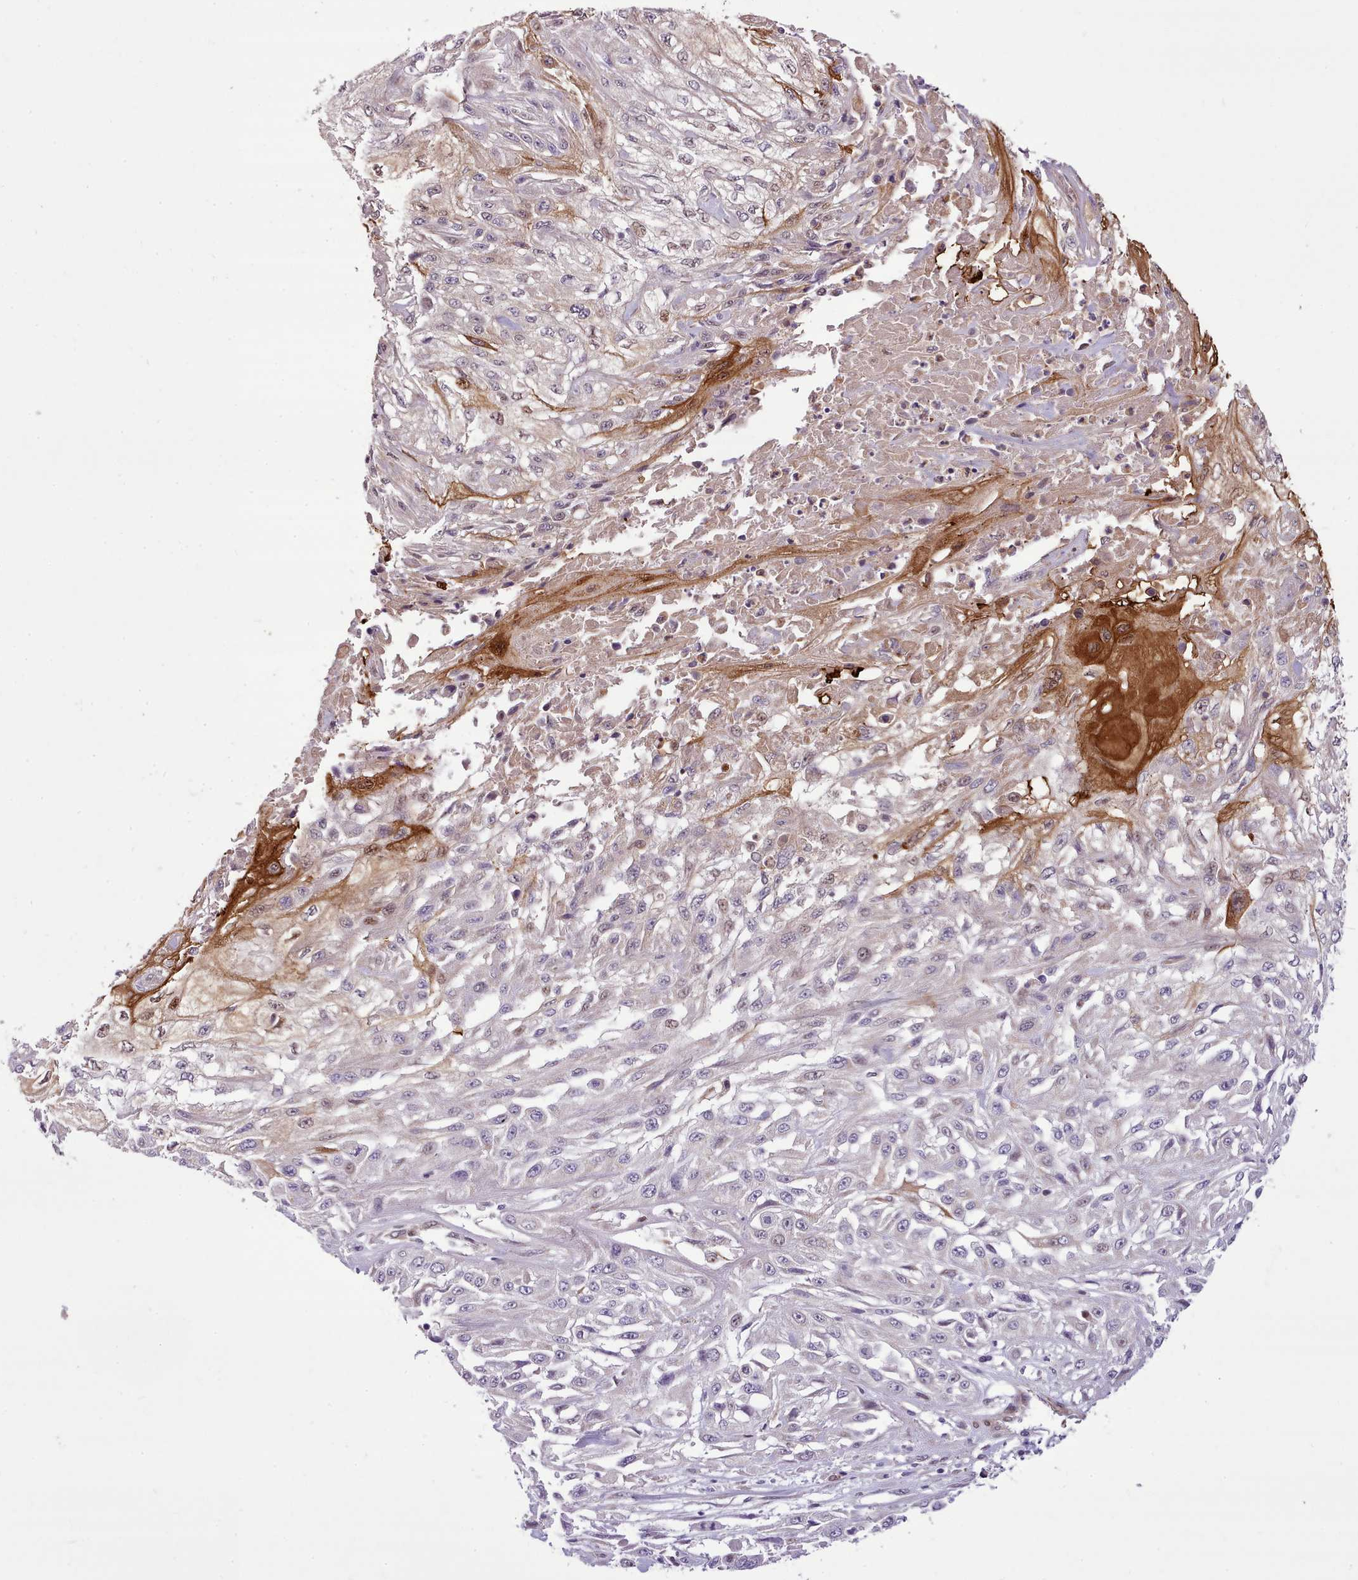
{"staining": {"intensity": "strong", "quantity": "<25%", "location": "cytoplasmic/membranous"}, "tissue": "skin cancer", "cell_type": "Tumor cells", "image_type": "cancer", "snomed": [{"axis": "morphology", "description": "Squamous cell carcinoma, NOS"}, {"axis": "morphology", "description": "Squamous cell carcinoma, metastatic, NOS"}, {"axis": "topography", "description": "Skin"}, {"axis": "topography", "description": "Lymph node"}], "caption": "Strong cytoplasmic/membranous staining is present in approximately <25% of tumor cells in skin cancer (metastatic squamous cell carcinoma). Immunohistochemistry (ihc) stains the protein of interest in brown and the nuclei are stained blue.", "gene": "HOXB7", "patient": {"sex": "male", "age": 75}}